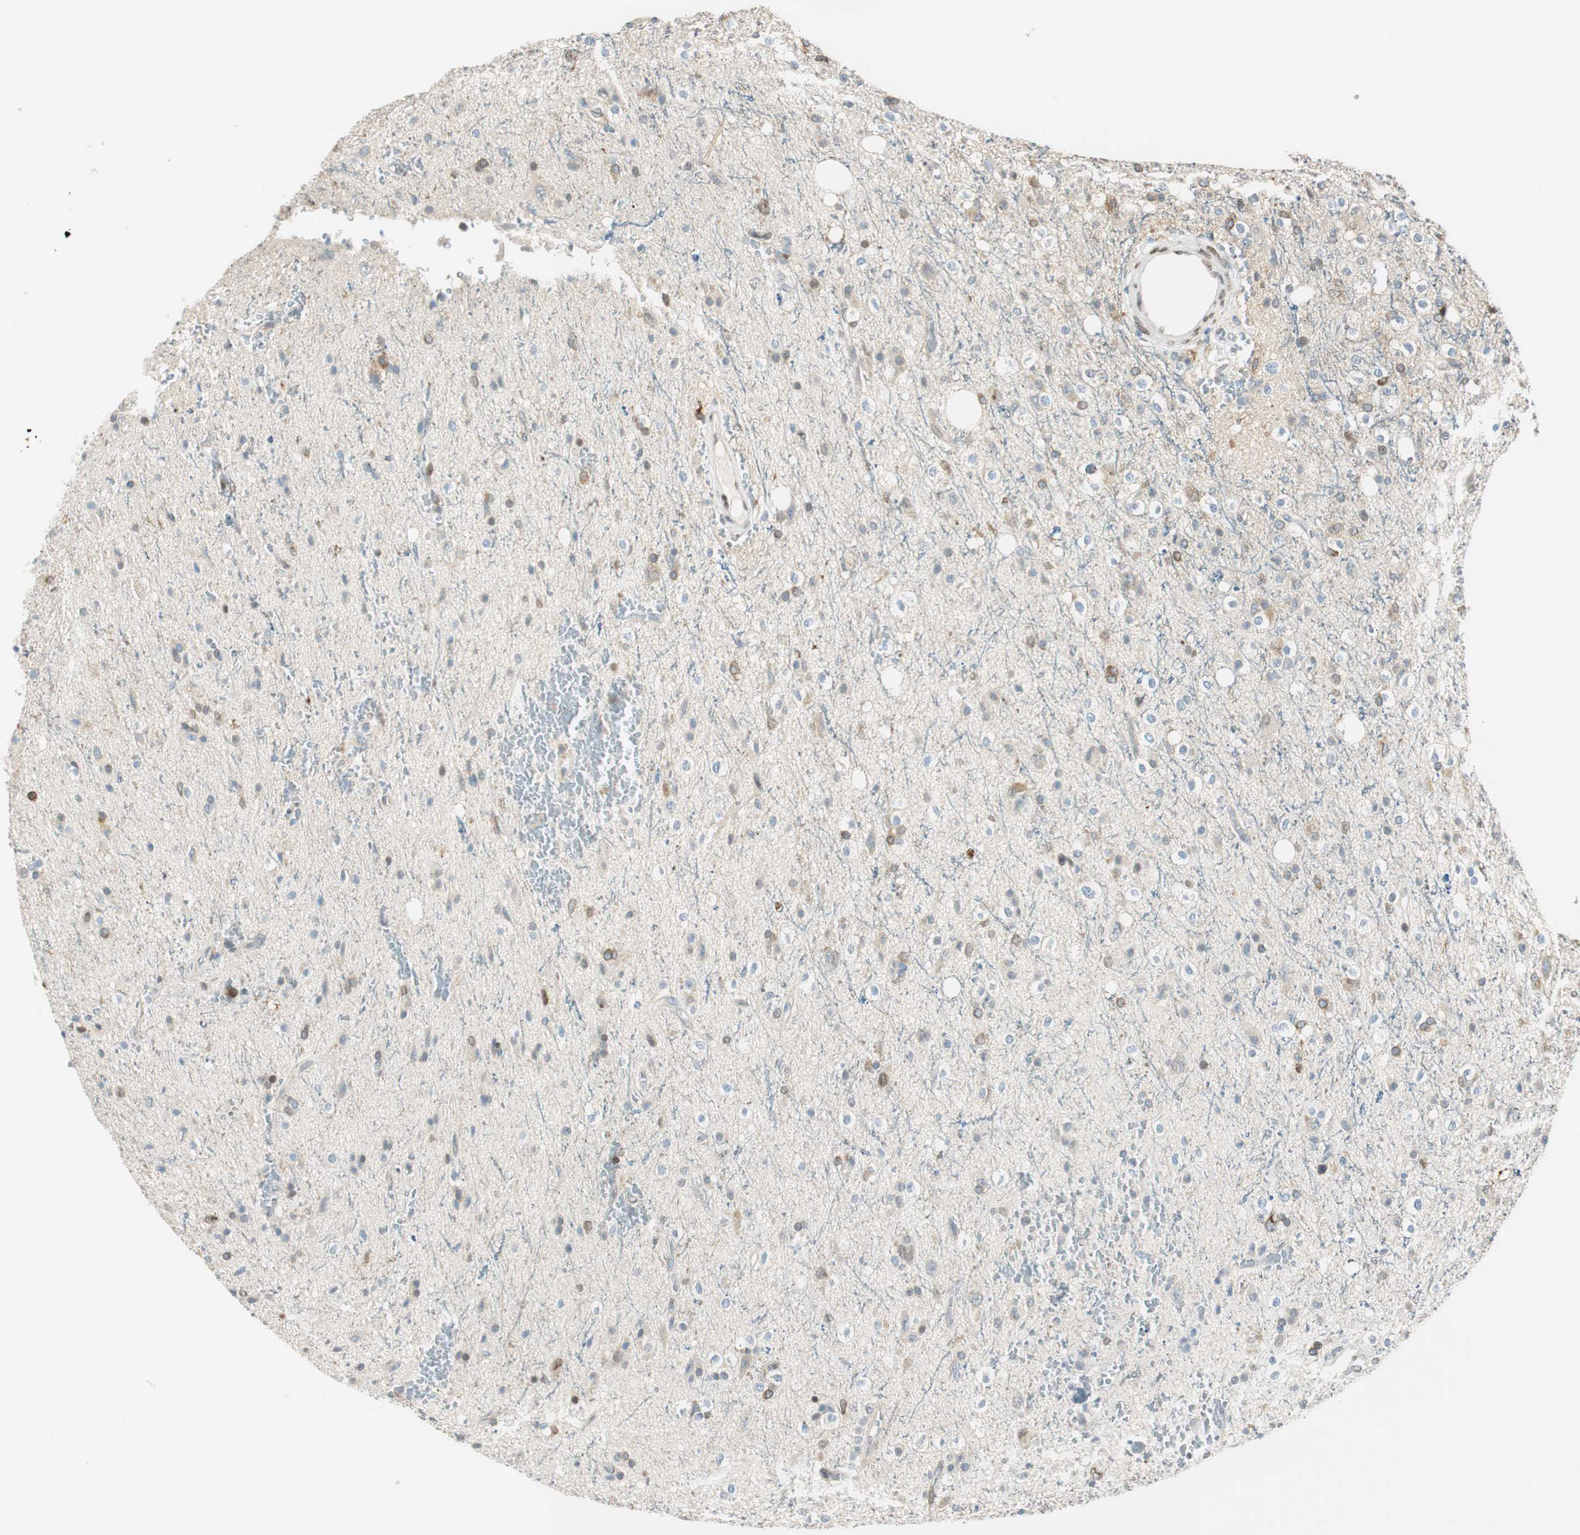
{"staining": {"intensity": "moderate", "quantity": "25%-75%", "location": "cytoplasmic/membranous"}, "tissue": "glioma", "cell_type": "Tumor cells", "image_type": "cancer", "snomed": [{"axis": "morphology", "description": "Glioma, malignant, High grade"}, {"axis": "topography", "description": "Brain"}], "caption": "High-grade glioma (malignant) stained for a protein reveals moderate cytoplasmic/membranous positivity in tumor cells.", "gene": "TMEM260", "patient": {"sex": "male", "age": 47}}